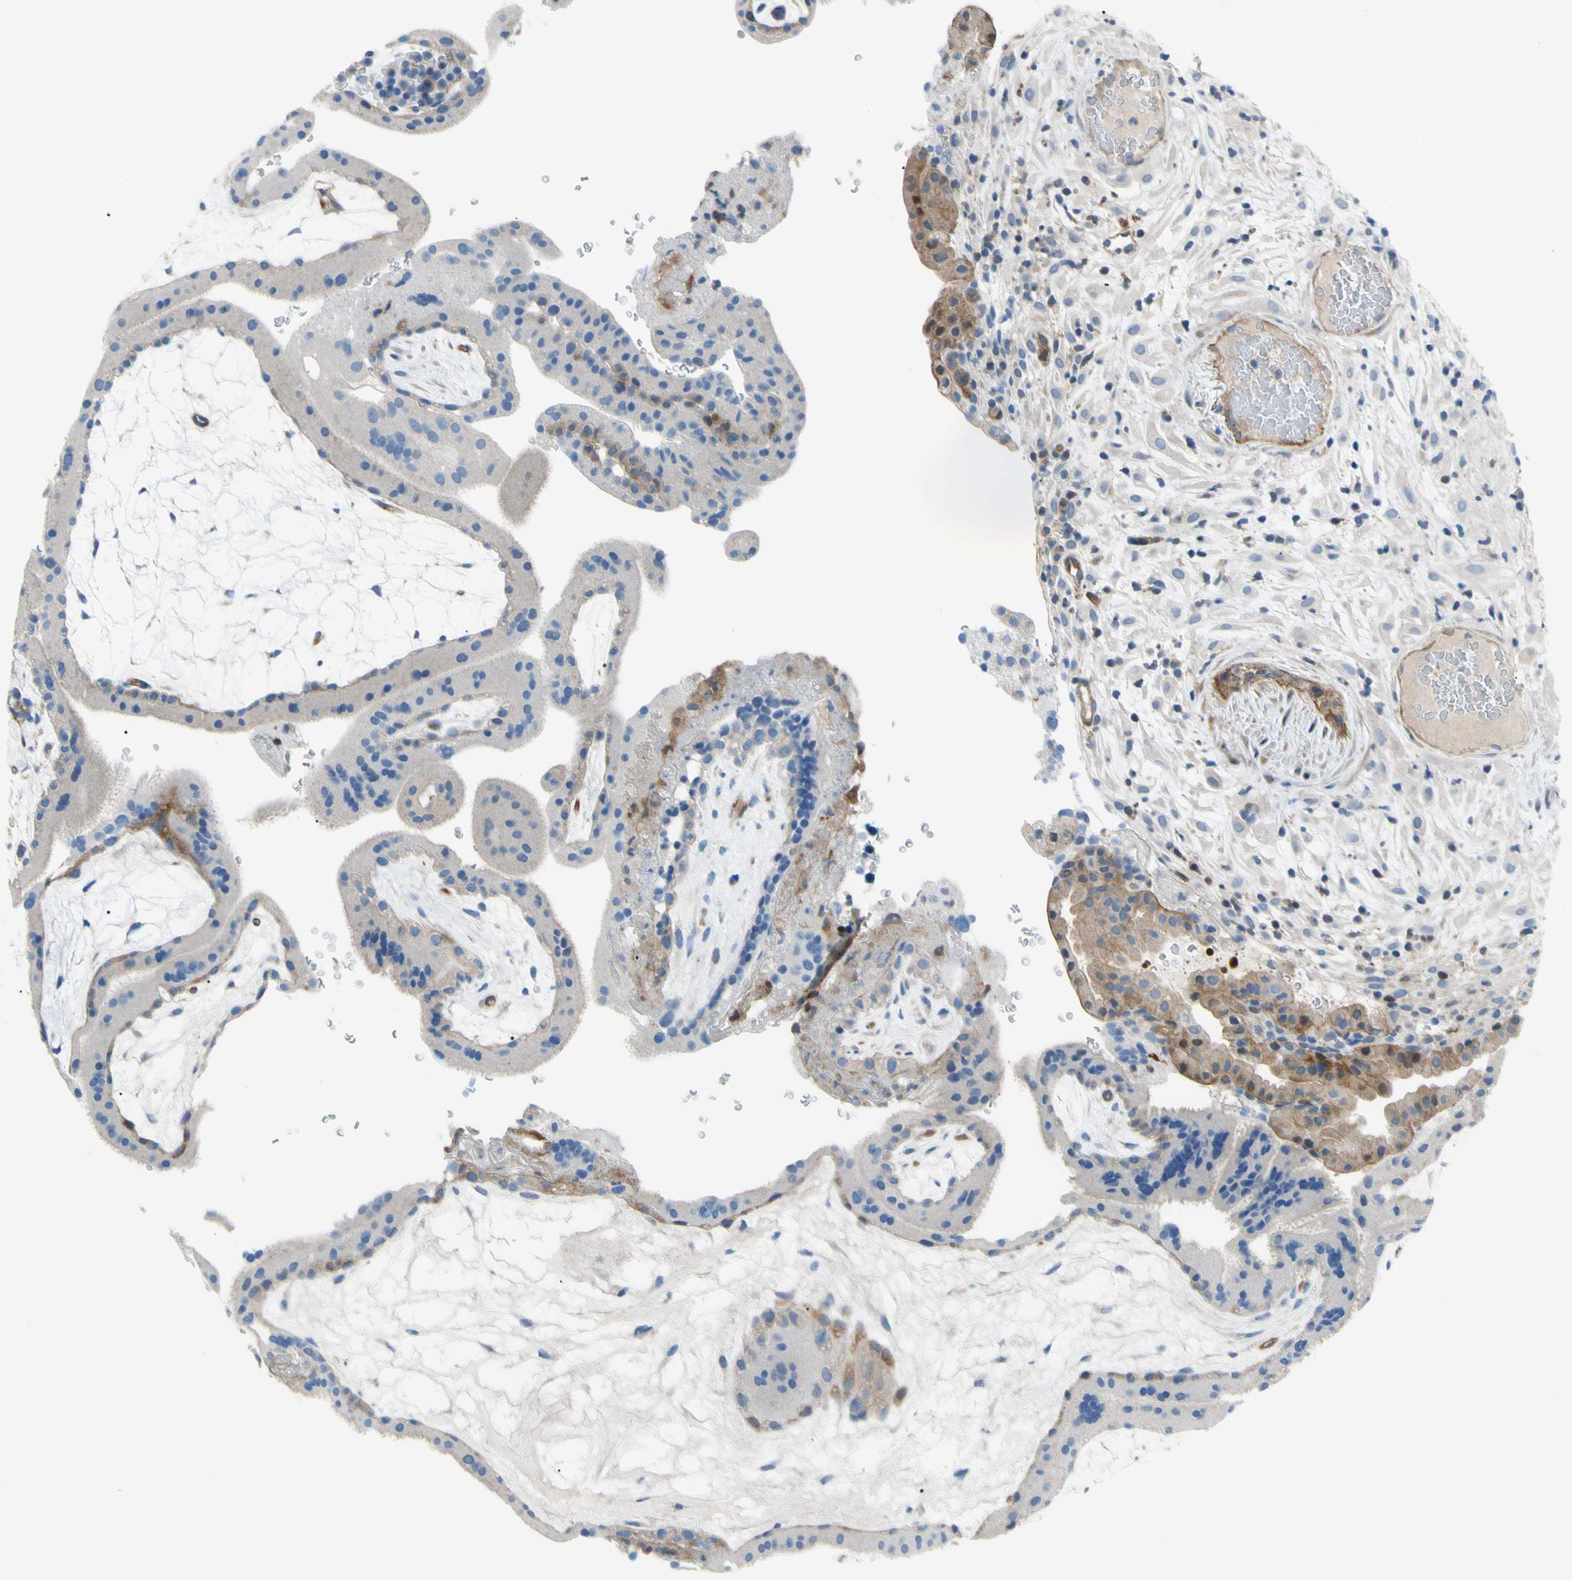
{"staining": {"intensity": "negative", "quantity": "none", "location": "none"}, "tissue": "placenta", "cell_type": "Decidual cells", "image_type": "normal", "snomed": [{"axis": "morphology", "description": "Normal tissue, NOS"}, {"axis": "topography", "description": "Placenta"}], "caption": "An immunohistochemistry histopathology image of normal placenta is shown. There is no staining in decidual cells of placenta. The staining was performed using DAB (3,3'-diaminobenzidine) to visualize the protein expression in brown, while the nuclei were stained in blue with hematoxylin (Magnification: 20x).", "gene": "PAK2", "patient": {"sex": "female", "age": 19}}